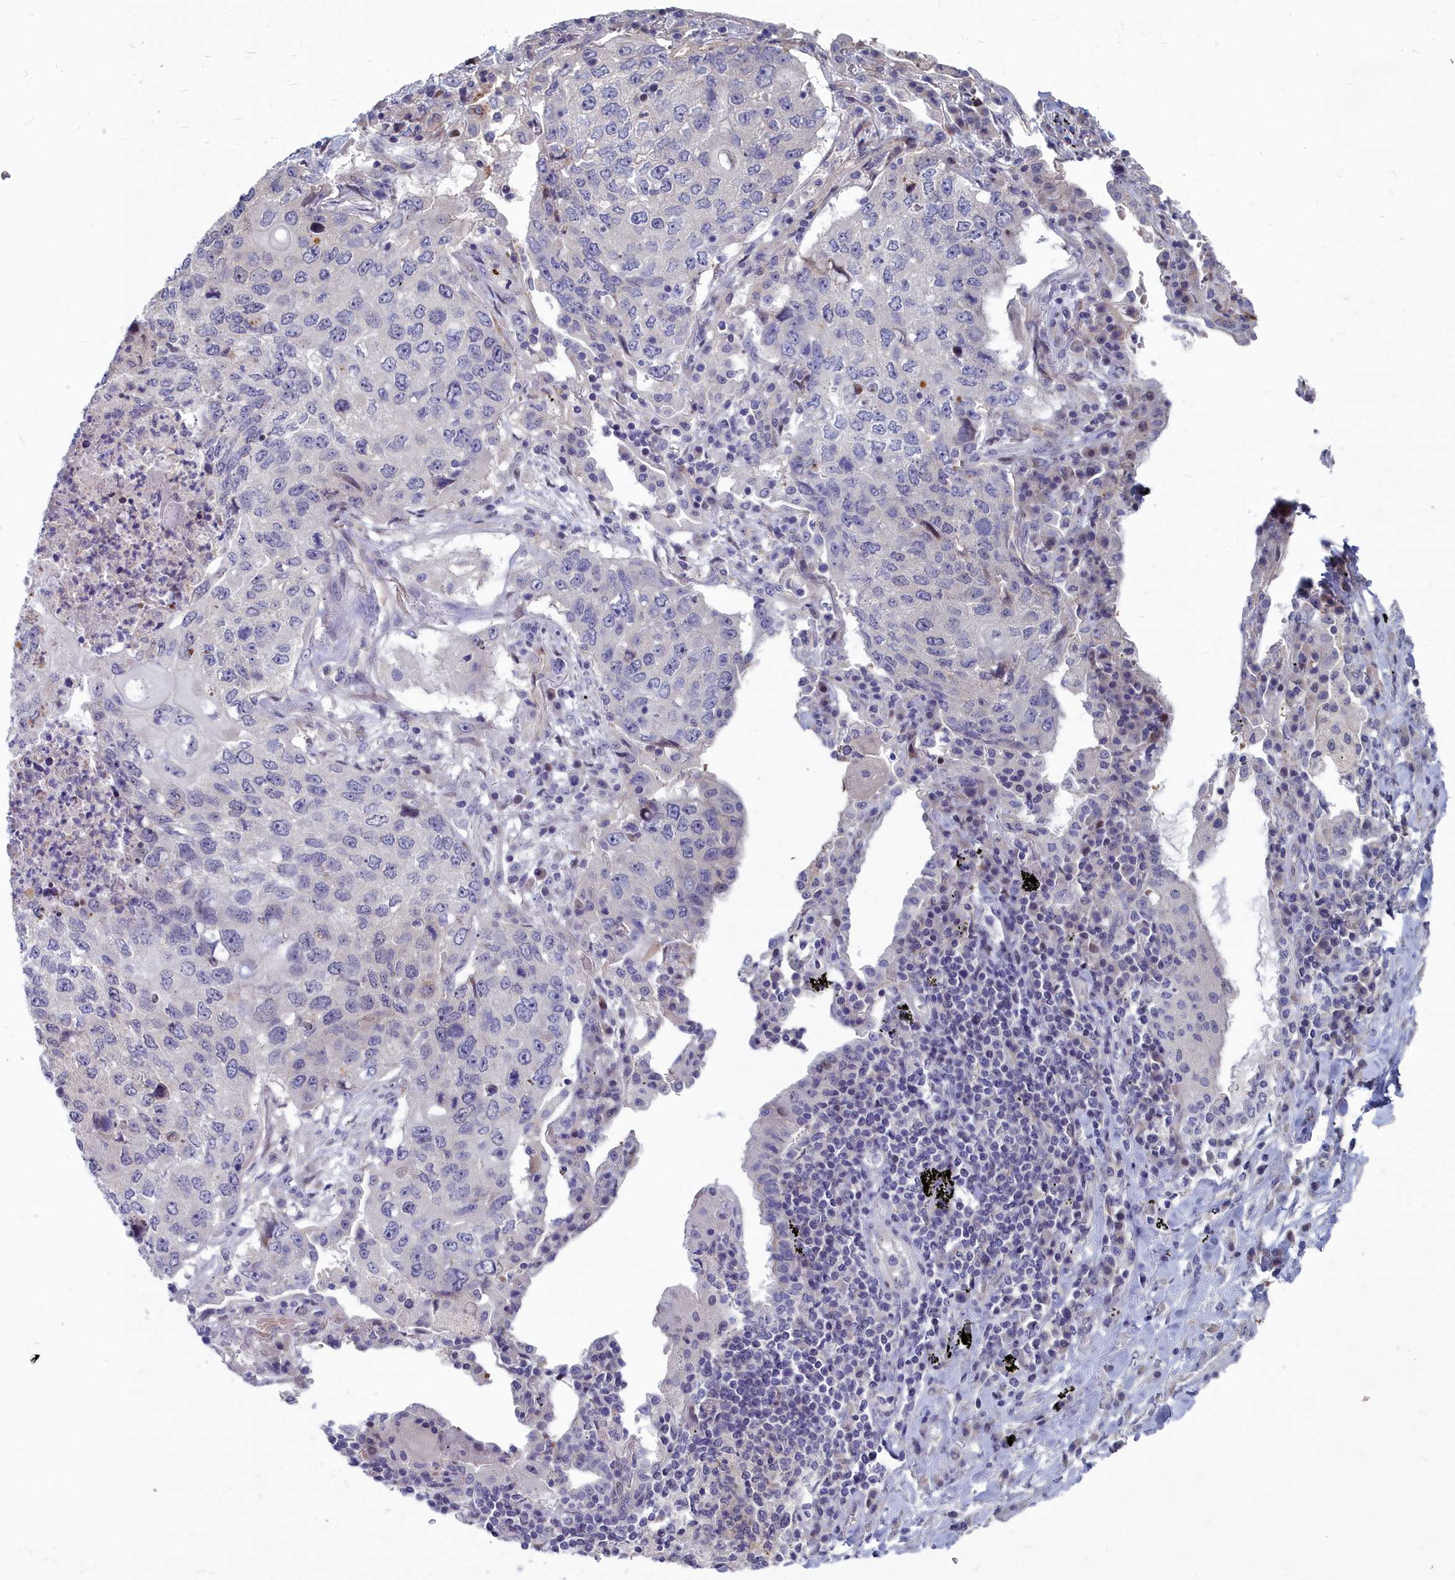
{"staining": {"intensity": "weak", "quantity": "<25%", "location": "cytoplasmic/membranous,nuclear"}, "tissue": "lung cancer", "cell_type": "Tumor cells", "image_type": "cancer", "snomed": [{"axis": "morphology", "description": "Squamous cell carcinoma, NOS"}, {"axis": "topography", "description": "Lung"}], "caption": "An immunohistochemistry (IHC) histopathology image of squamous cell carcinoma (lung) is shown. There is no staining in tumor cells of squamous cell carcinoma (lung). (Stains: DAB IHC with hematoxylin counter stain, Microscopy: brightfield microscopy at high magnification).", "gene": "RPS27A", "patient": {"sex": "female", "age": 63}}